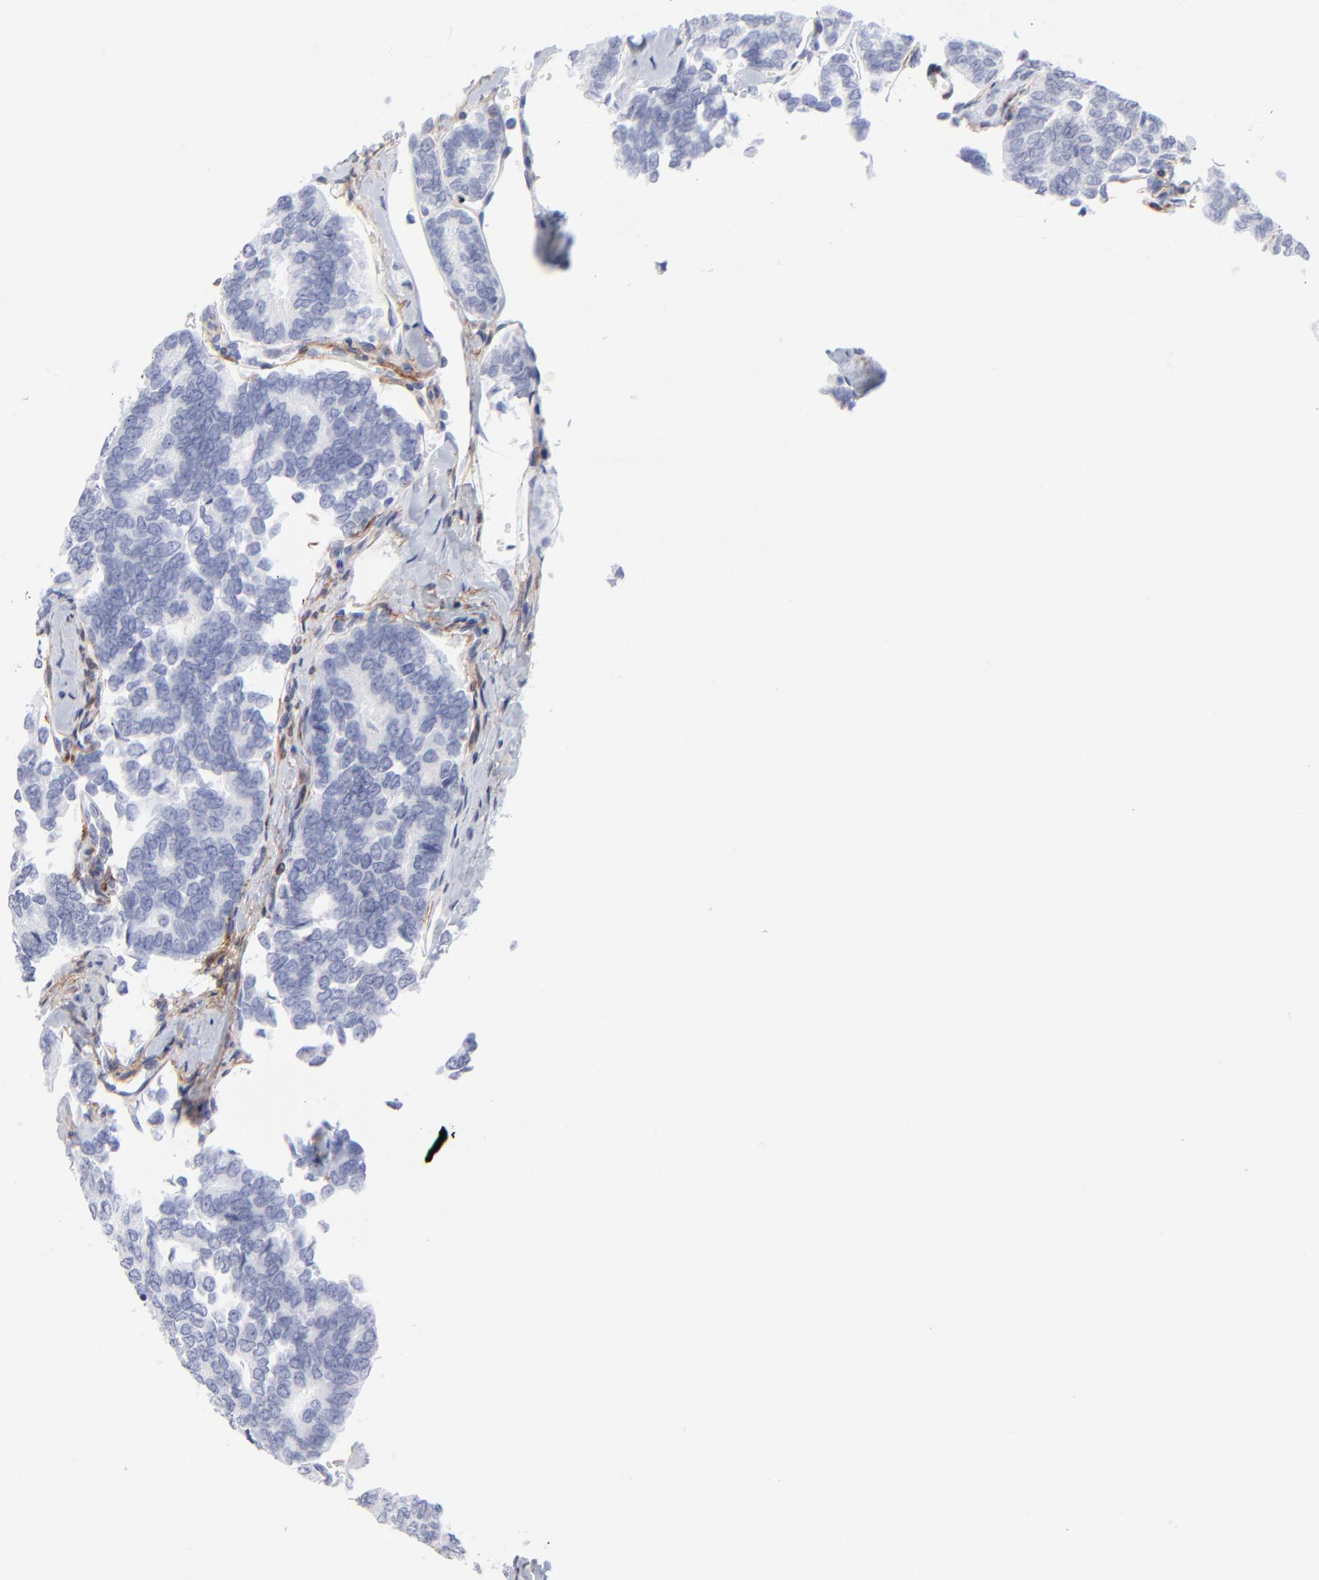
{"staining": {"intensity": "negative", "quantity": "none", "location": "none"}, "tissue": "thyroid cancer", "cell_type": "Tumor cells", "image_type": "cancer", "snomed": [{"axis": "morphology", "description": "Papillary adenocarcinoma, NOS"}, {"axis": "topography", "description": "Thyroid gland"}], "caption": "The micrograph reveals no significant expression in tumor cells of thyroid cancer (papillary adenocarcinoma). (Stains: DAB (3,3'-diaminobenzidine) immunohistochemistry with hematoxylin counter stain, Microscopy: brightfield microscopy at high magnification).", "gene": "PDGFRB", "patient": {"sex": "female", "age": 35}}